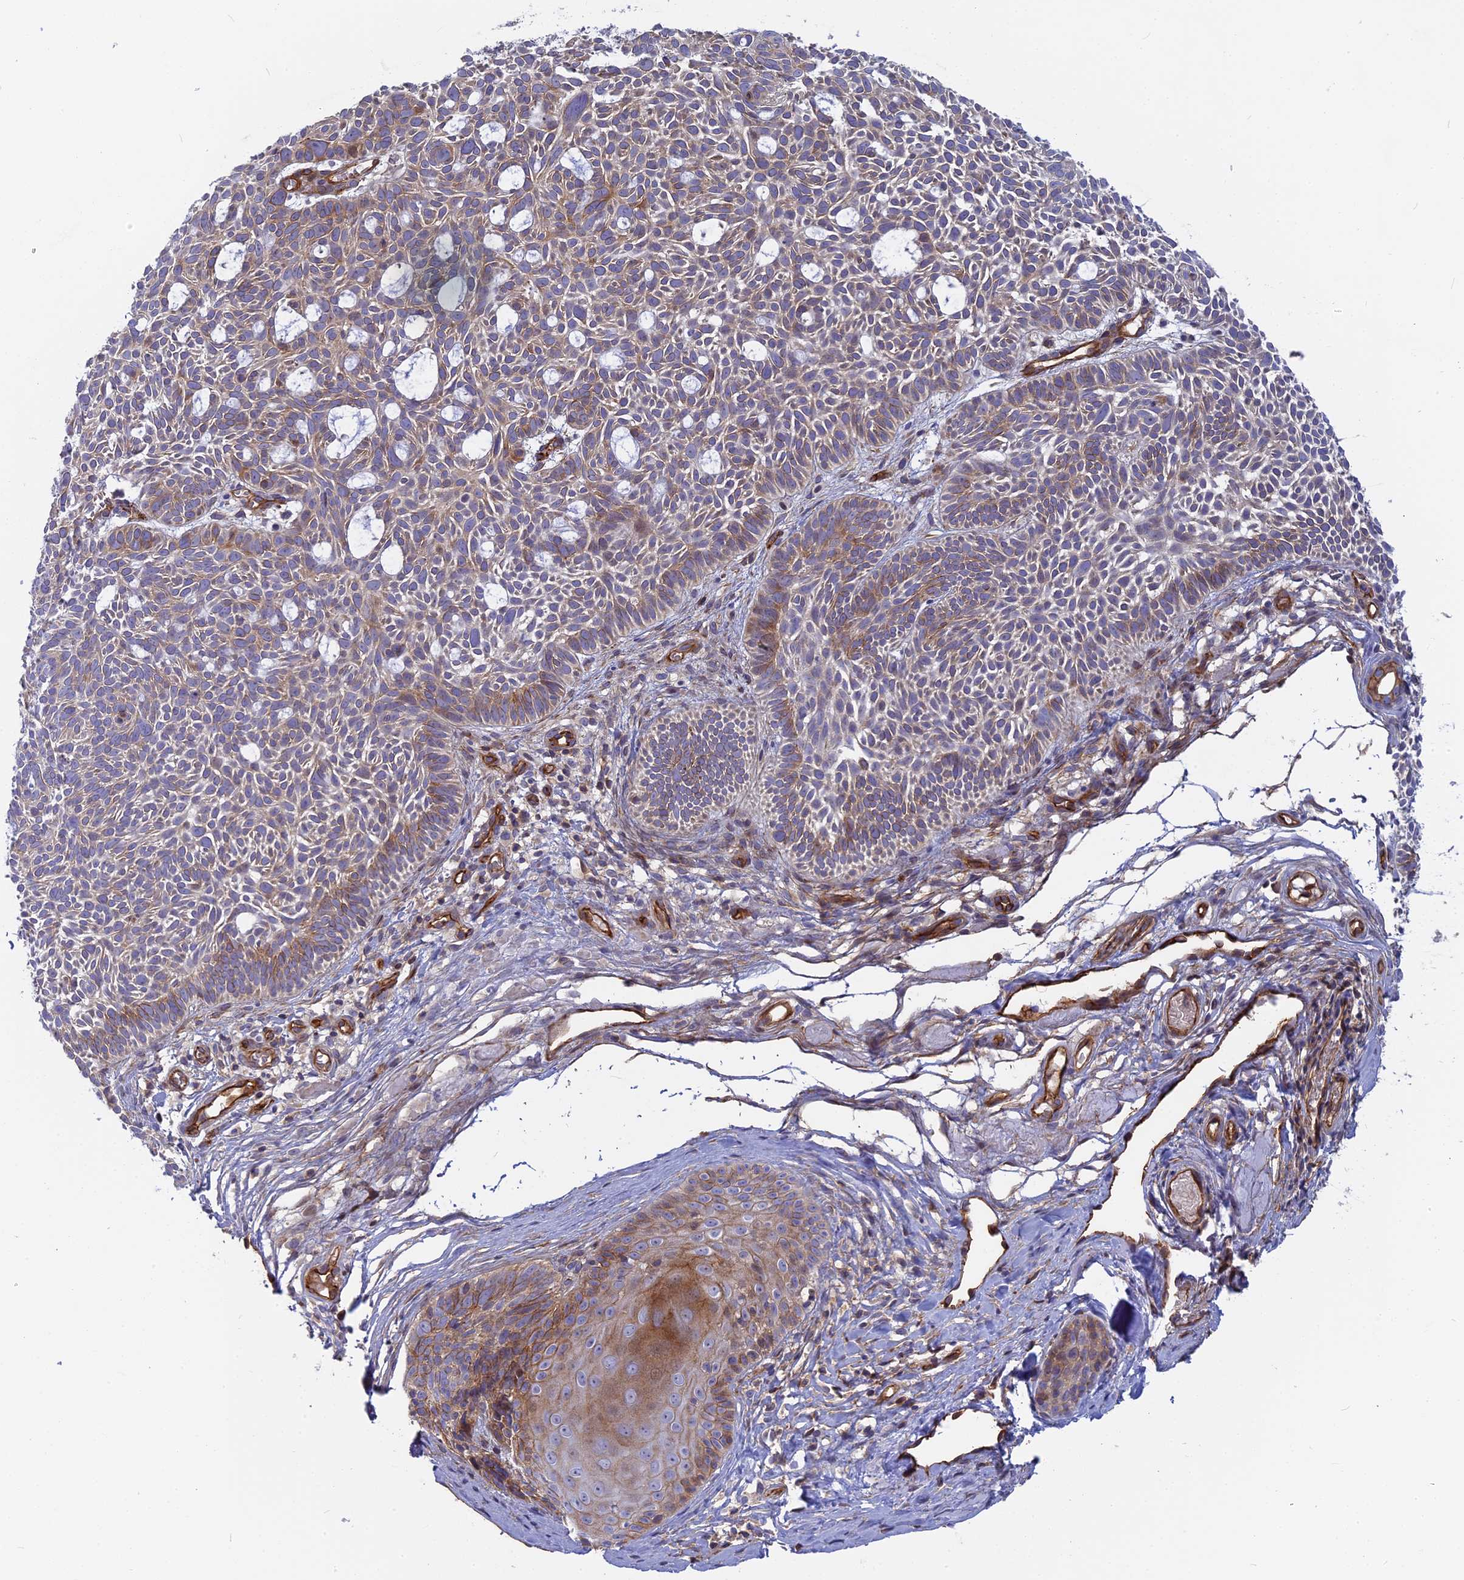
{"staining": {"intensity": "moderate", "quantity": "<25%", "location": "cytoplasmic/membranous"}, "tissue": "skin cancer", "cell_type": "Tumor cells", "image_type": "cancer", "snomed": [{"axis": "morphology", "description": "Basal cell carcinoma"}, {"axis": "topography", "description": "Skin"}], "caption": "This micrograph displays immunohistochemistry staining of human skin basal cell carcinoma, with low moderate cytoplasmic/membranous positivity in approximately <25% of tumor cells.", "gene": "CNBD2", "patient": {"sex": "male", "age": 69}}